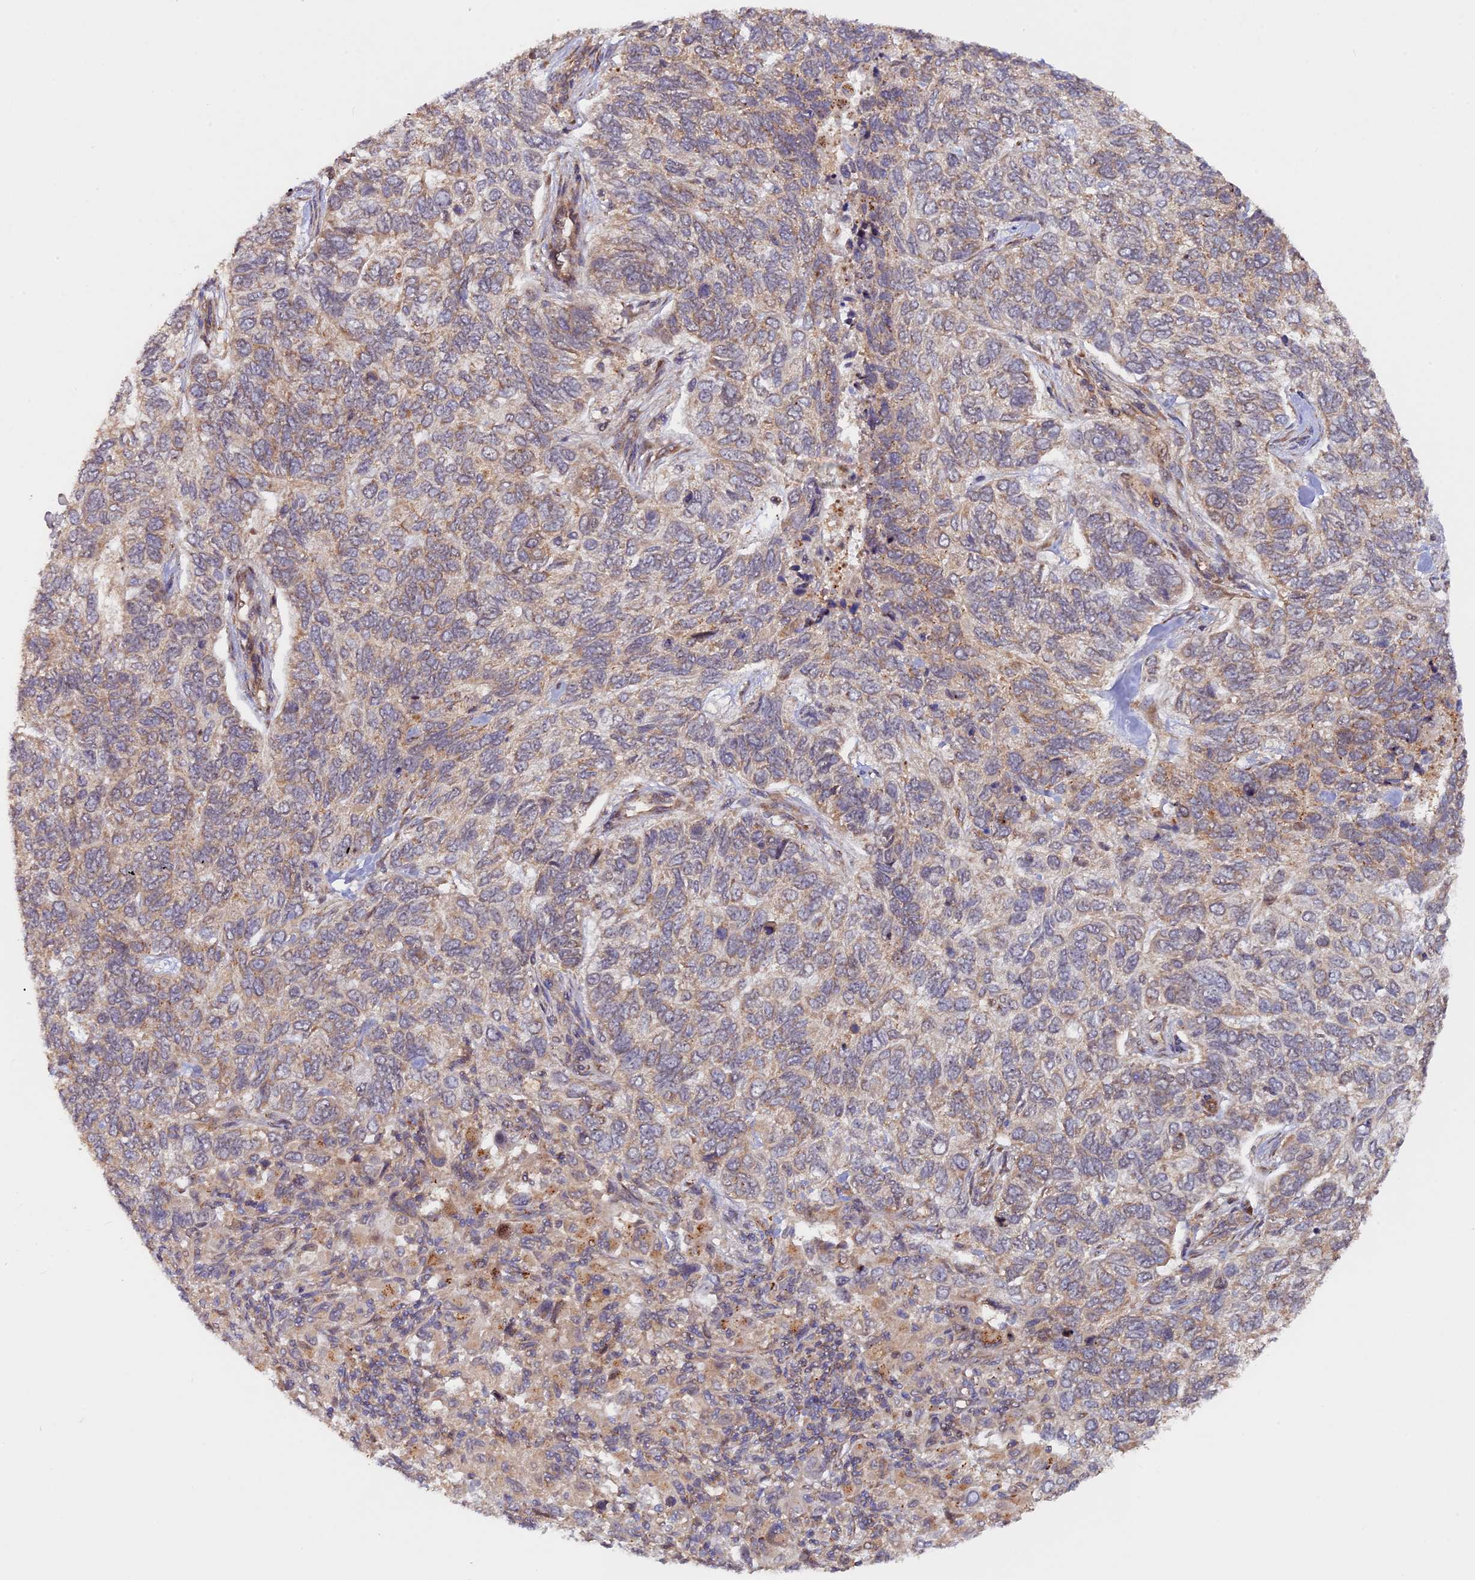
{"staining": {"intensity": "weak", "quantity": ">75%", "location": "cytoplasmic/membranous"}, "tissue": "skin cancer", "cell_type": "Tumor cells", "image_type": "cancer", "snomed": [{"axis": "morphology", "description": "Basal cell carcinoma"}, {"axis": "topography", "description": "Skin"}], "caption": "Tumor cells display weak cytoplasmic/membranous expression in about >75% of cells in skin basal cell carcinoma.", "gene": "FERMT1", "patient": {"sex": "female", "age": 65}}